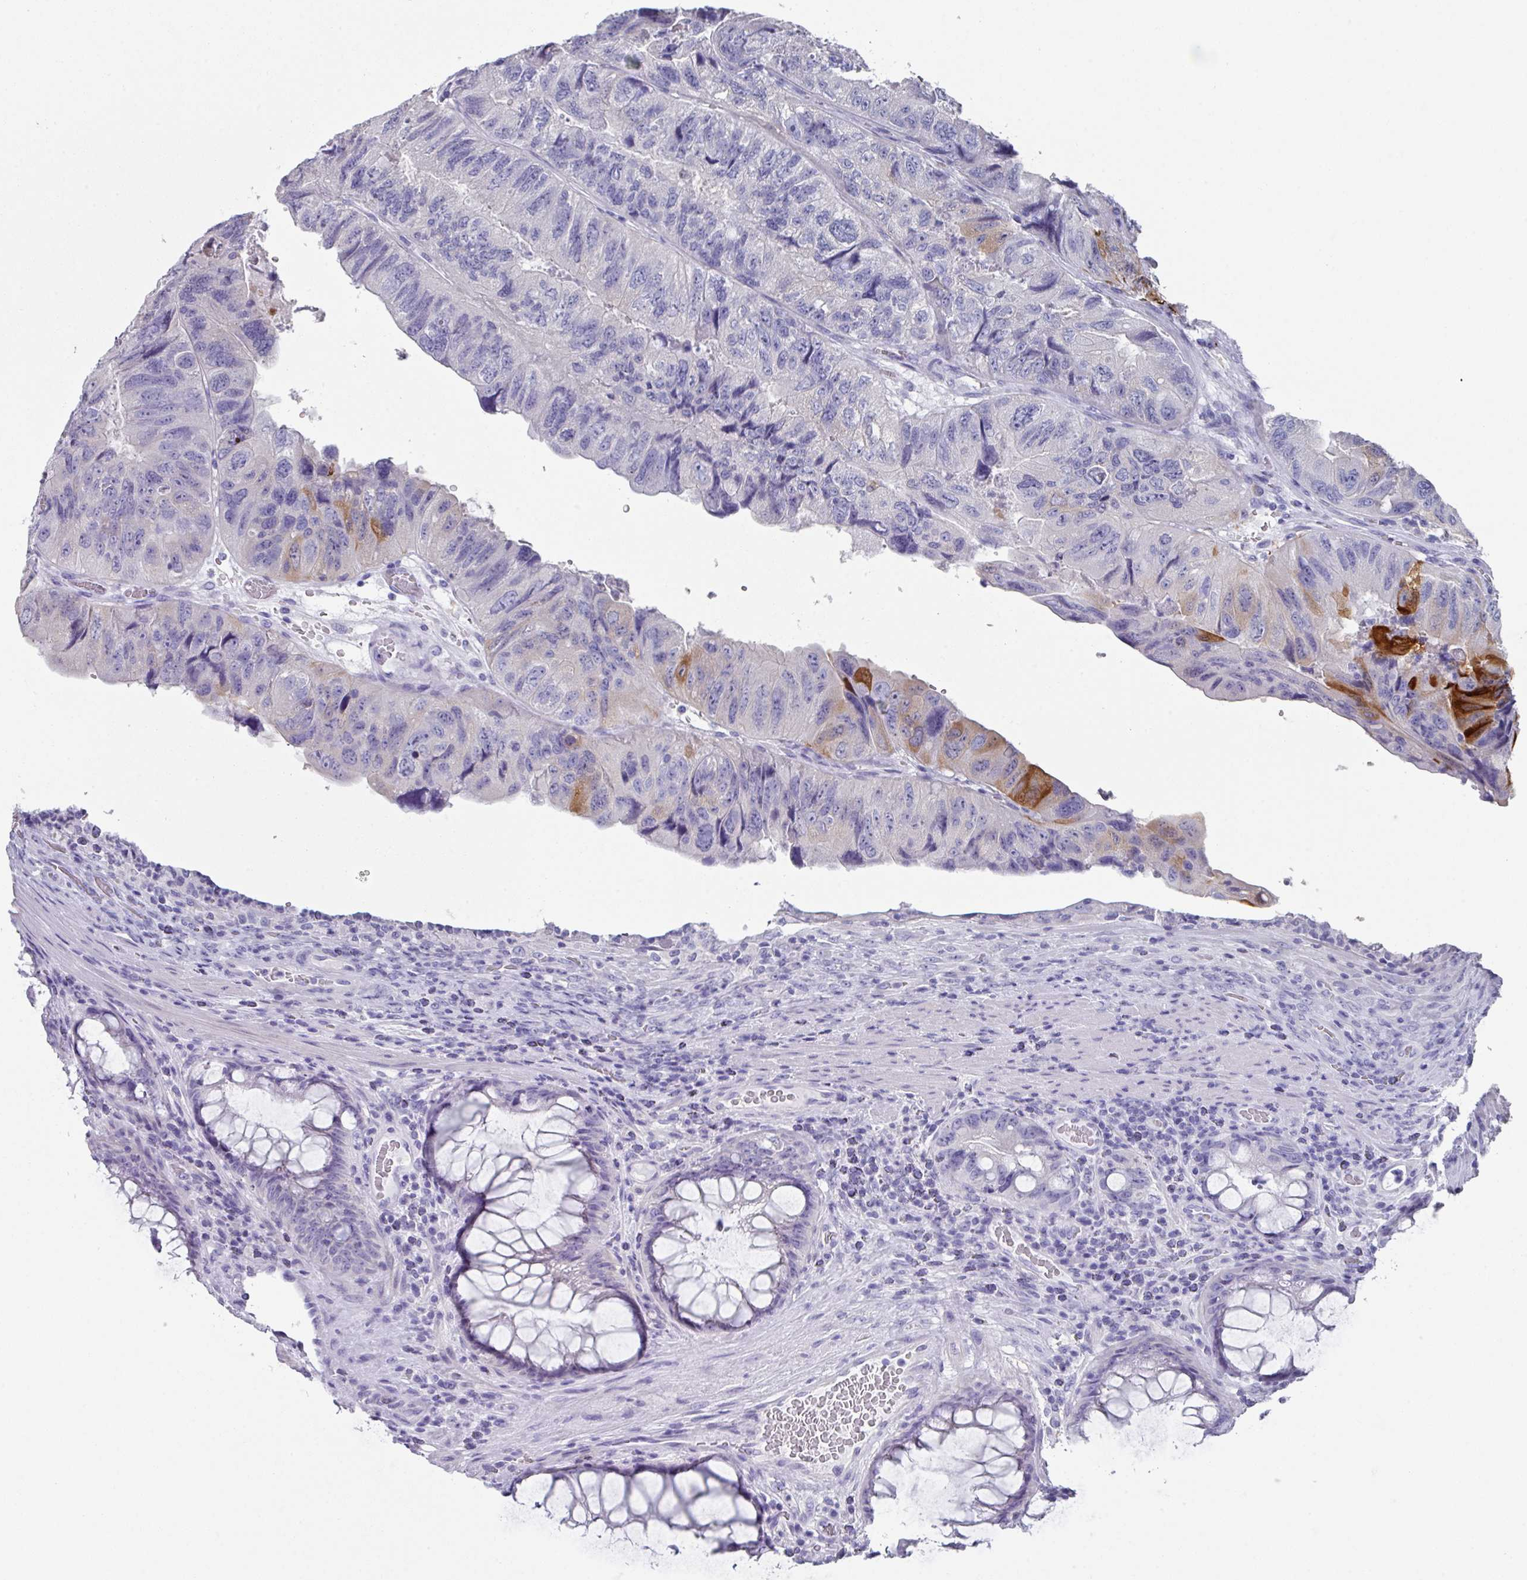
{"staining": {"intensity": "strong", "quantity": "<25%", "location": "cytoplasmic/membranous"}, "tissue": "colorectal cancer", "cell_type": "Tumor cells", "image_type": "cancer", "snomed": [{"axis": "morphology", "description": "Adenocarcinoma, NOS"}, {"axis": "topography", "description": "Rectum"}], "caption": "Immunohistochemistry (IHC) staining of colorectal adenocarcinoma, which displays medium levels of strong cytoplasmic/membranous positivity in about <25% of tumor cells indicating strong cytoplasmic/membranous protein expression. The staining was performed using DAB (3,3'-diaminobenzidine) (brown) for protein detection and nuclei were counterstained in hematoxylin (blue).", "gene": "PEX10", "patient": {"sex": "male", "age": 63}}